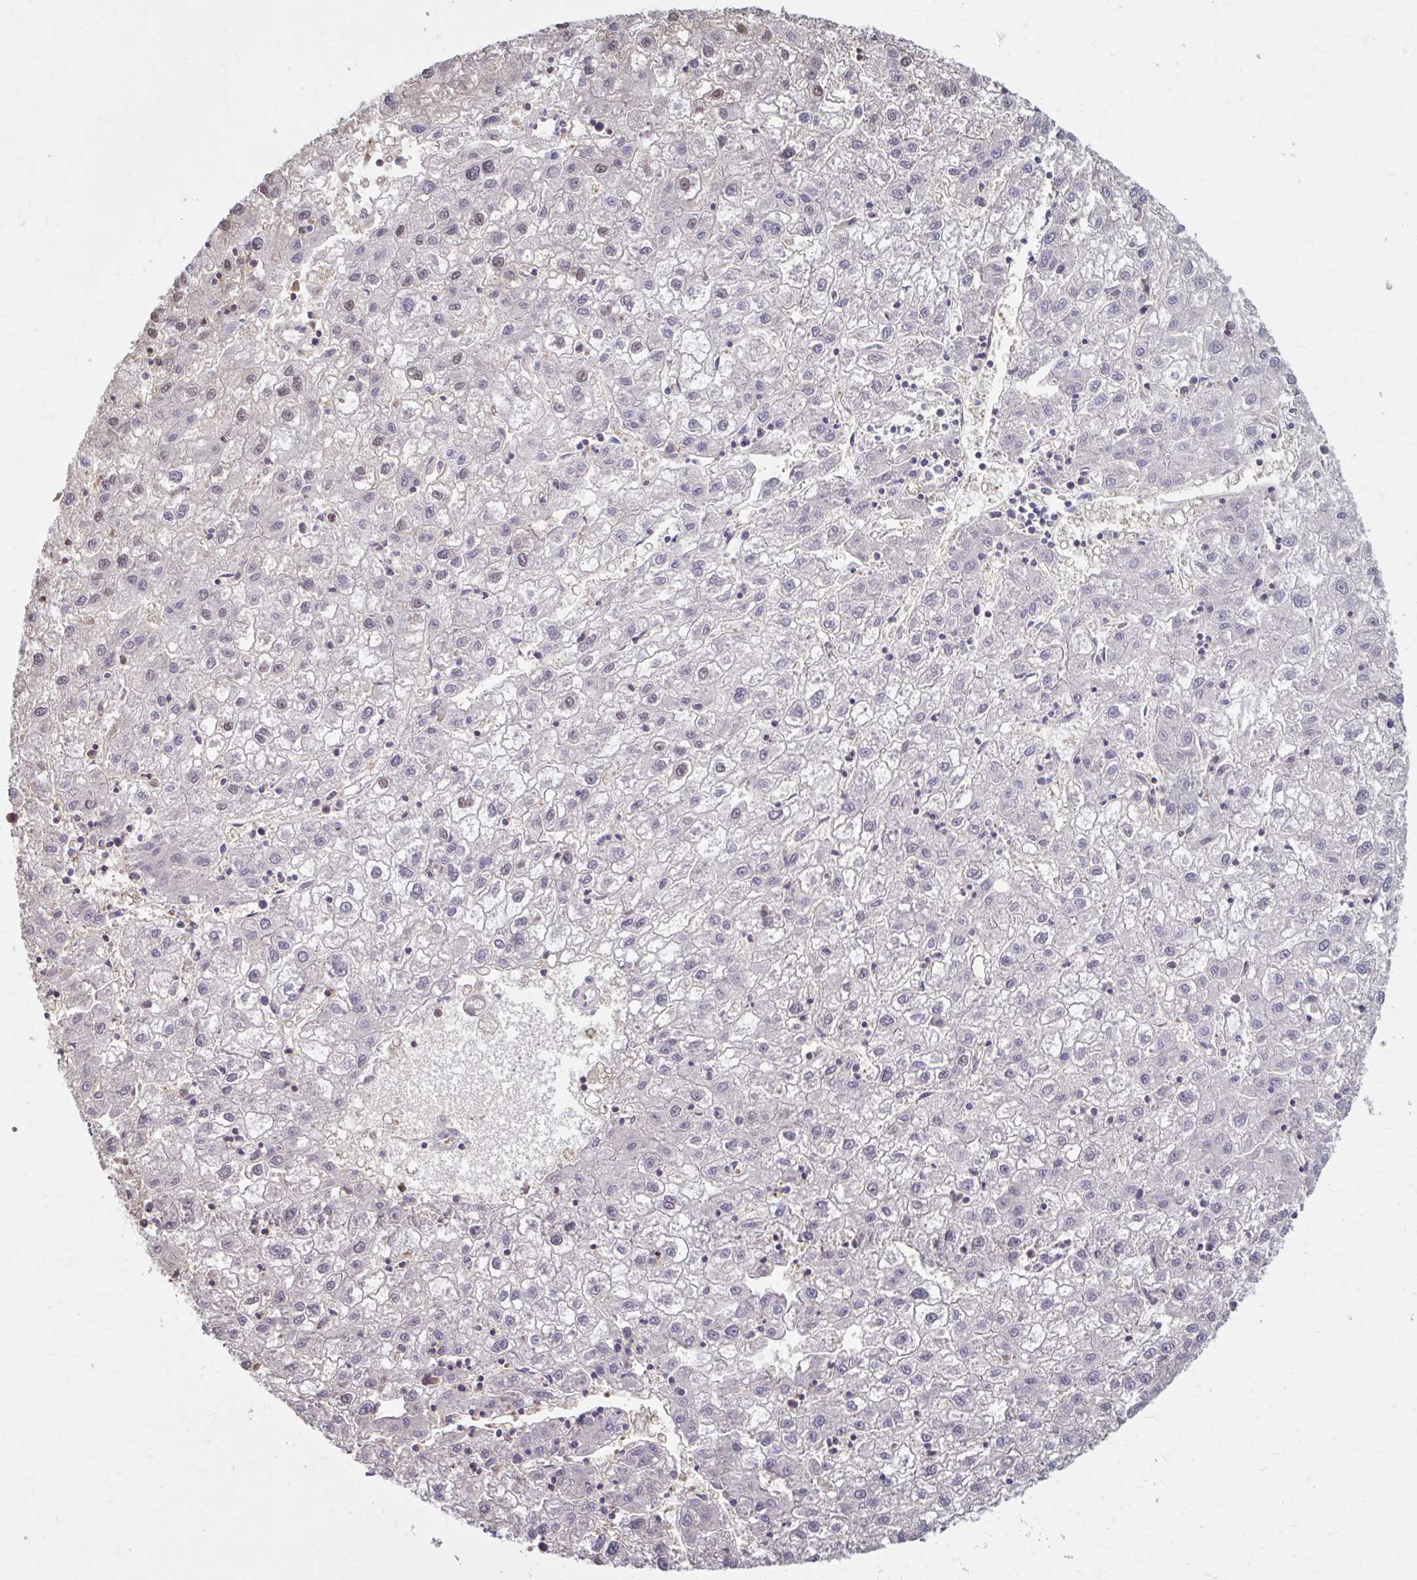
{"staining": {"intensity": "weak", "quantity": "<25%", "location": "nuclear"}, "tissue": "liver cancer", "cell_type": "Tumor cells", "image_type": "cancer", "snomed": [{"axis": "morphology", "description": "Carcinoma, Hepatocellular, NOS"}, {"axis": "topography", "description": "Liver"}], "caption": "Immunohistochemistry (IHC) of liver hepatocellular carcinoma reveals no expression in tumor cells. The staining was performed using DAB to visualize the protein expression in brown, while the nuclei were stained in blue with hematoxylin (Magnification: 20x).", "gene": "ING4", "patient": {"sex": "male", "age": 72}}